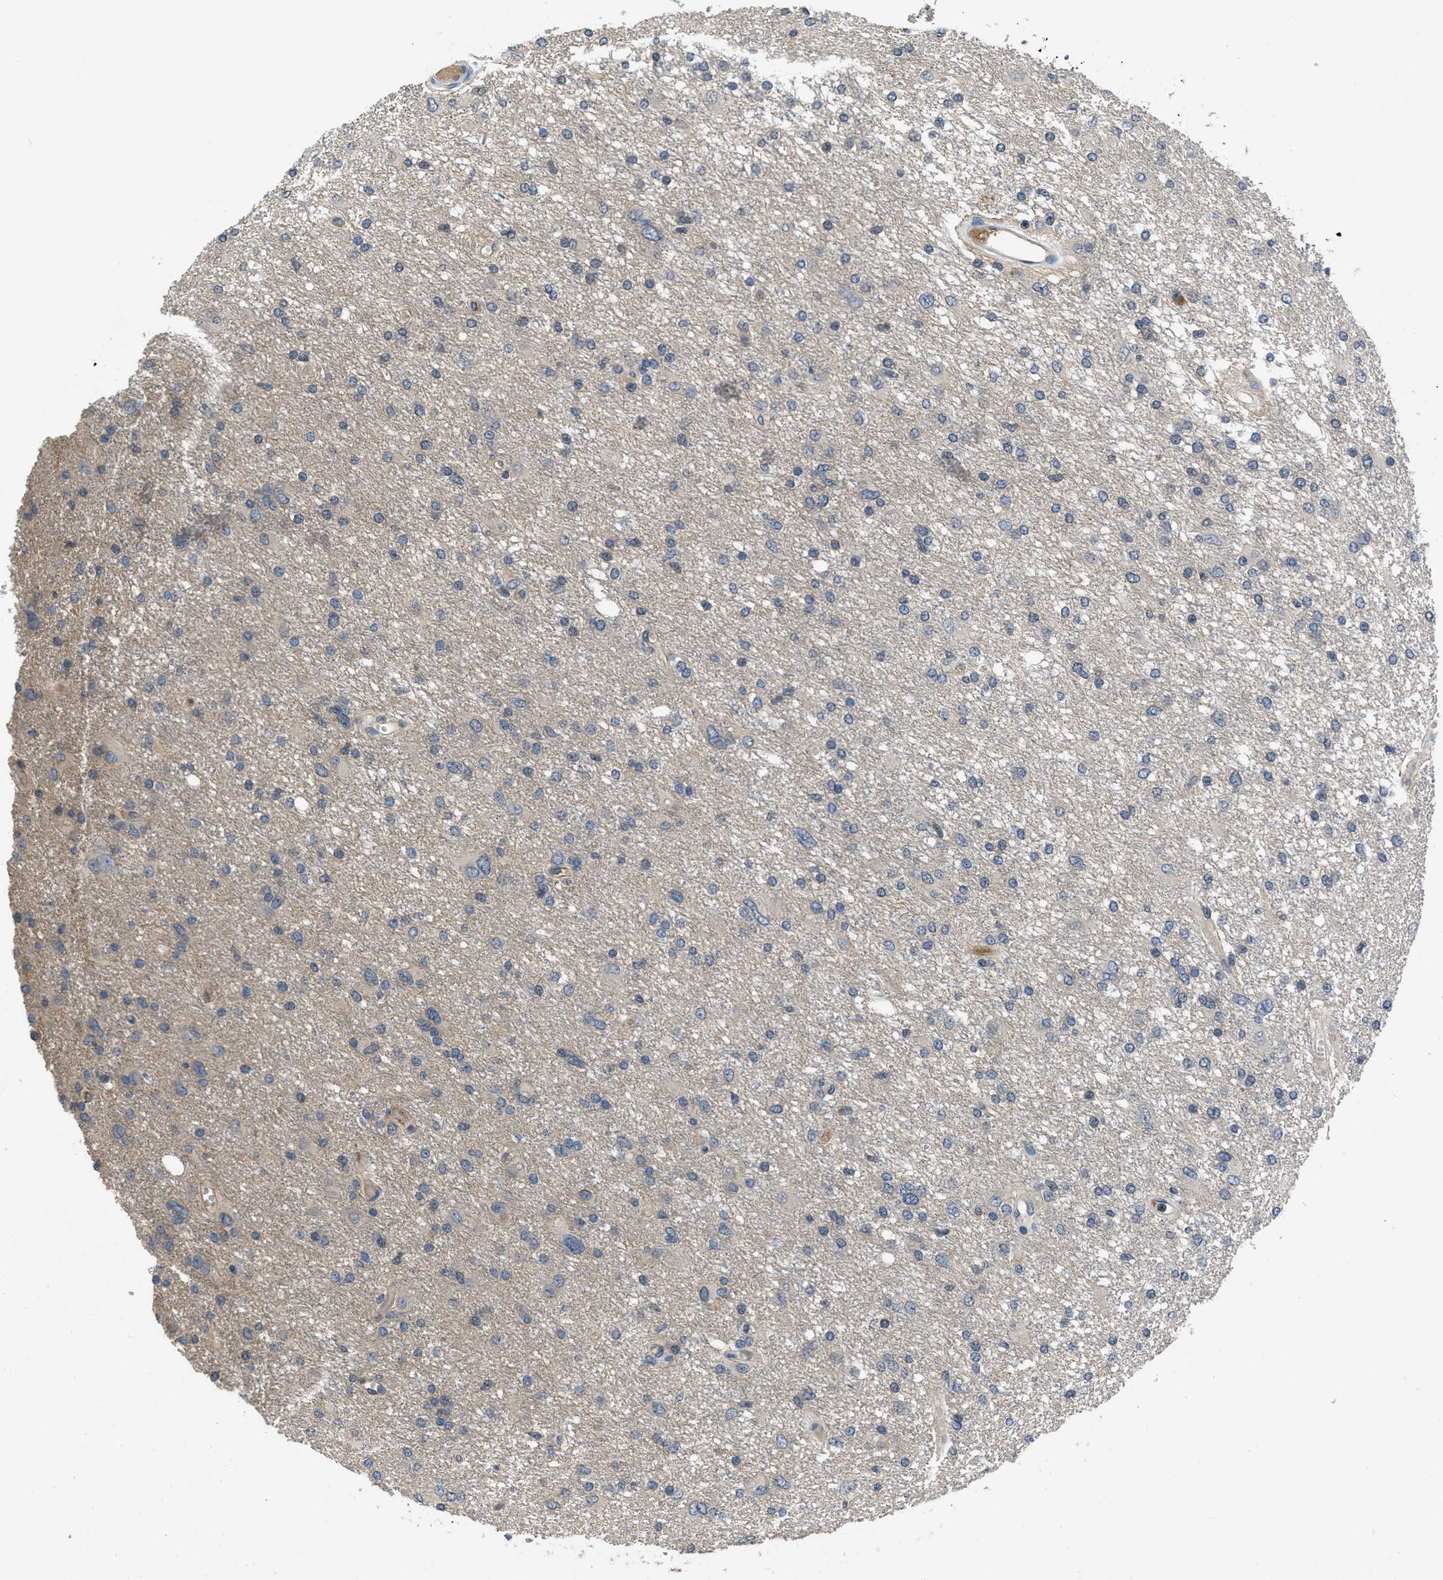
{"staining": {"intensity": "weak", "quantity": "<25%", "location": "cytoplasmic/membranous"}, "tissue": "glioma", "cell_type": "Tumor cells", "image_type": "cancer", "snomed": [{"axis": "morphology", "description": "Glioma, malignant, High grade"}, {"axis": "topography", "description": "Brain"}], "caption": "There is no significant expression in tumor cells of glioma.", "gene": "ANGPT1", "patient": {"sex": "female", "age": 59}}